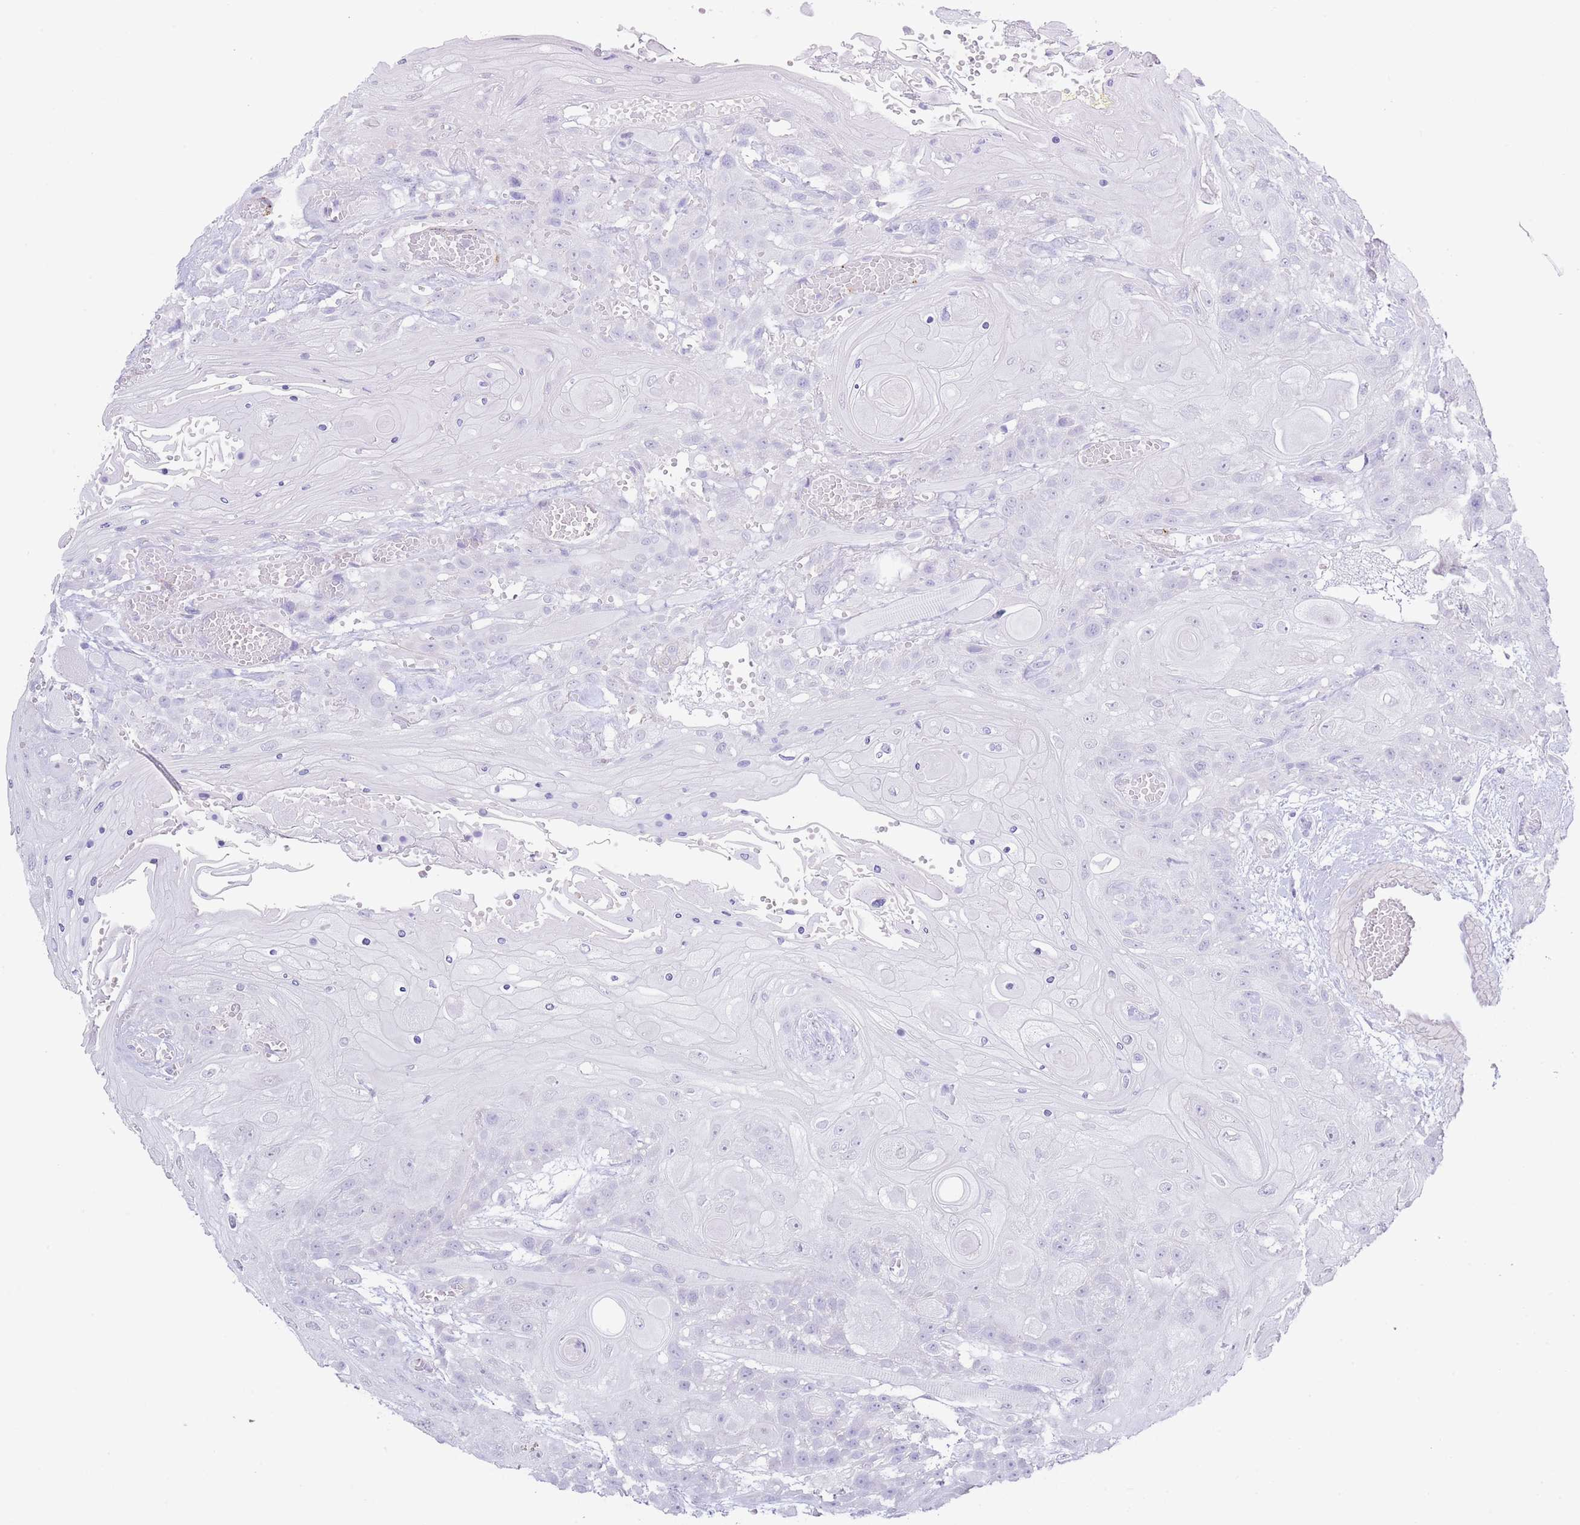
{"staining": {"intensity": "negative", "quantity": "none", "location": "none"}, "tissue": "head and neck cancer", "cell_type": "Tumor cells", "image_type": "cancer", "snomed": [{"axis": "morphology", "description": "Squamous cell carcinoma, NOS"}, {"axis": "topography", "description": "Head-Neck"}], "caption": "This is a photomicrograph of immunohistochemistry (IHC) staining of head and neck cancer, which shows no expression in tumor cells.", "gene": "PKLR", "patient": {"sex": "female", "age": 43}}